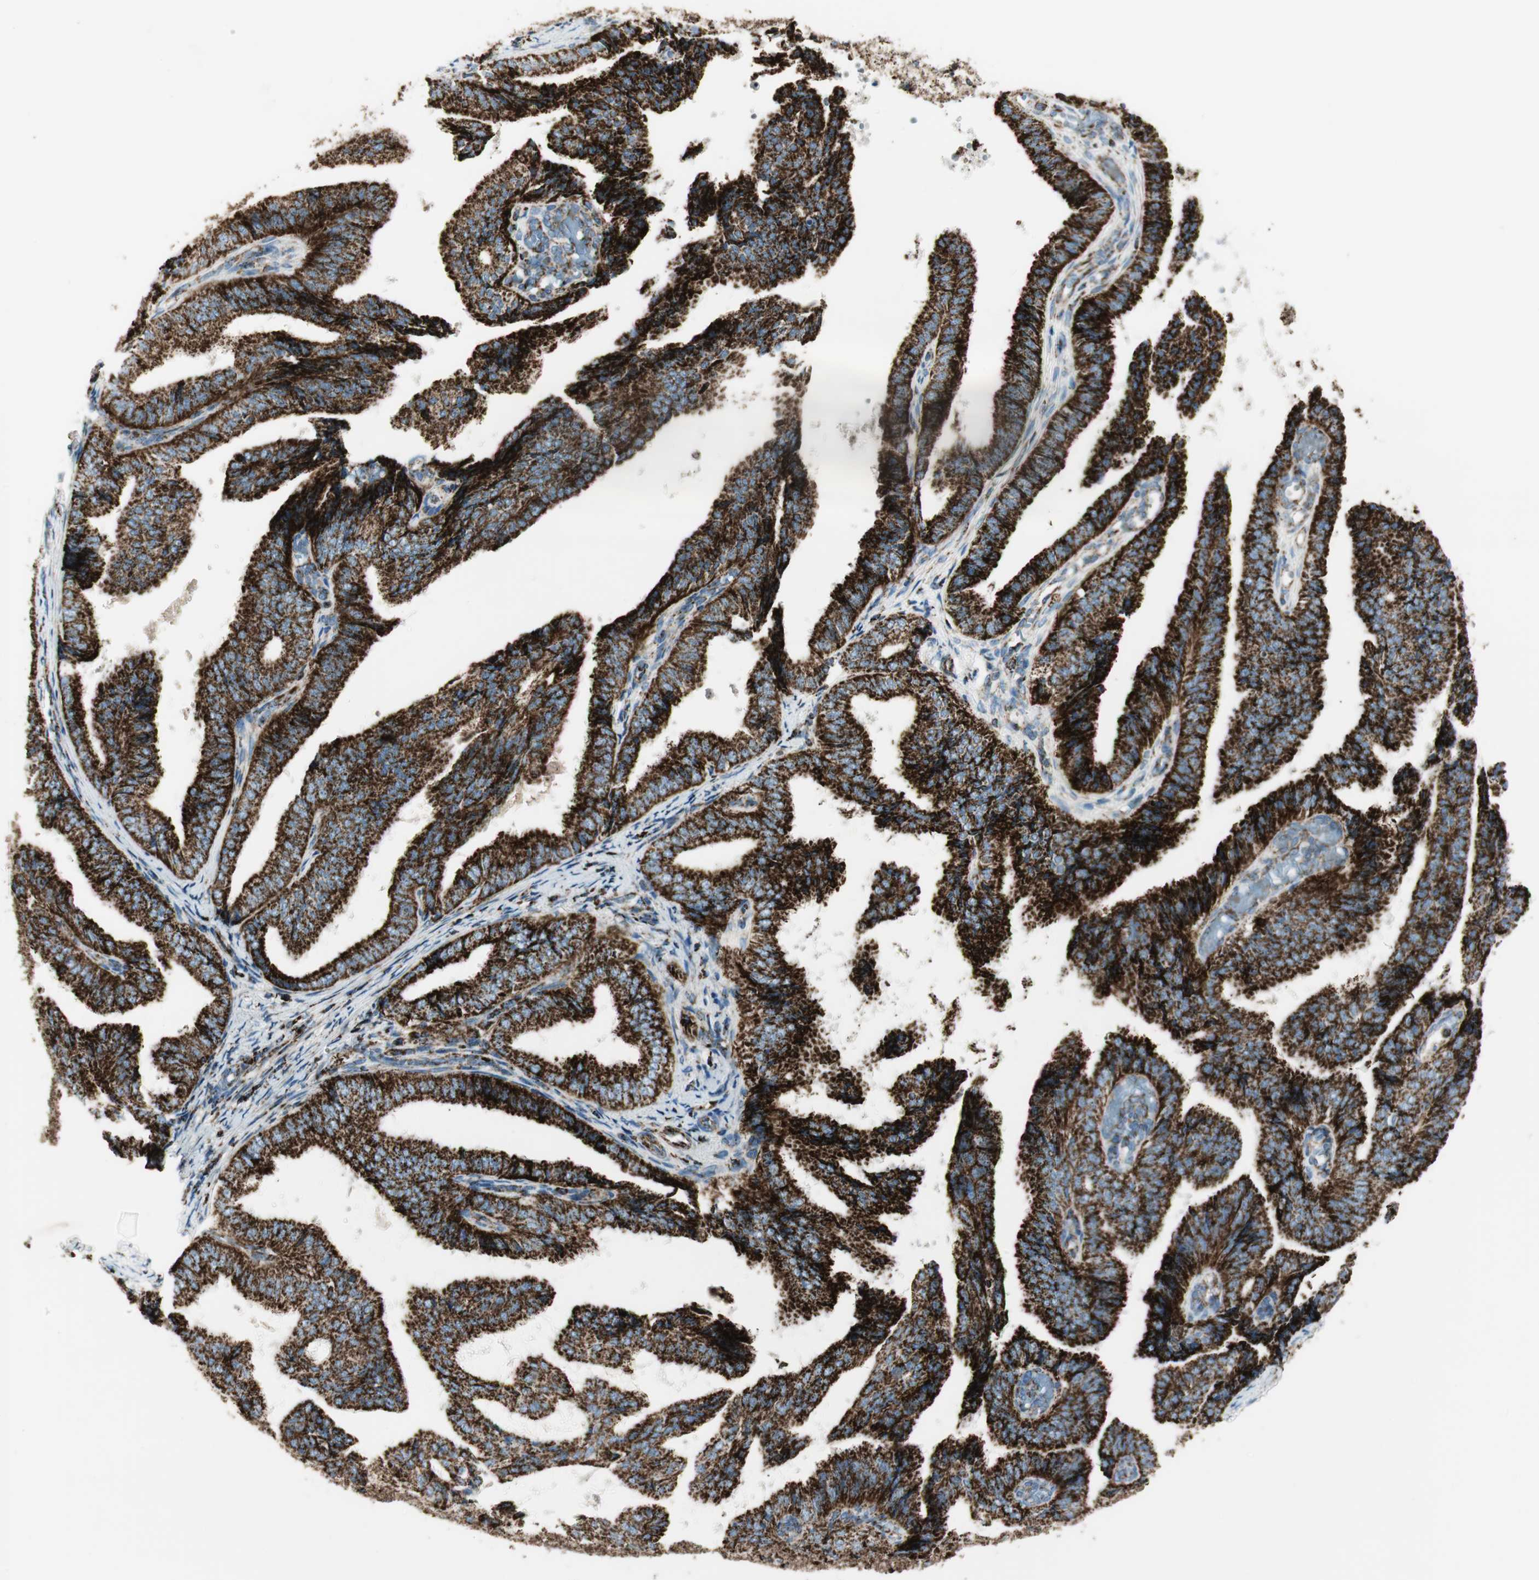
{"staining": {"intensity": "strong", "quantity": ">75%", "location": "cytoplasmic/membranous"}, "tissue": "endometrial cancer", "cell_type": "Tumor cells", "image_type": "cancer", "snomed": [{"axis": "morphology", "description": "Adenocarcinoma, NOS"}, {"axis": "topography", "description": "Endometrium"}], "caption": "High-magnification brightfield microscopy of endometrial cancer (adenocarcinoma) stained with DAB (brown) and counterstained with hematoxylin (blue). tumor cells exhibit strong cytoplasmic/membranous staining is appreciated in about>75% of cells.", "gene": "ME2", "patient": {"sex": "female", "age": 58}}